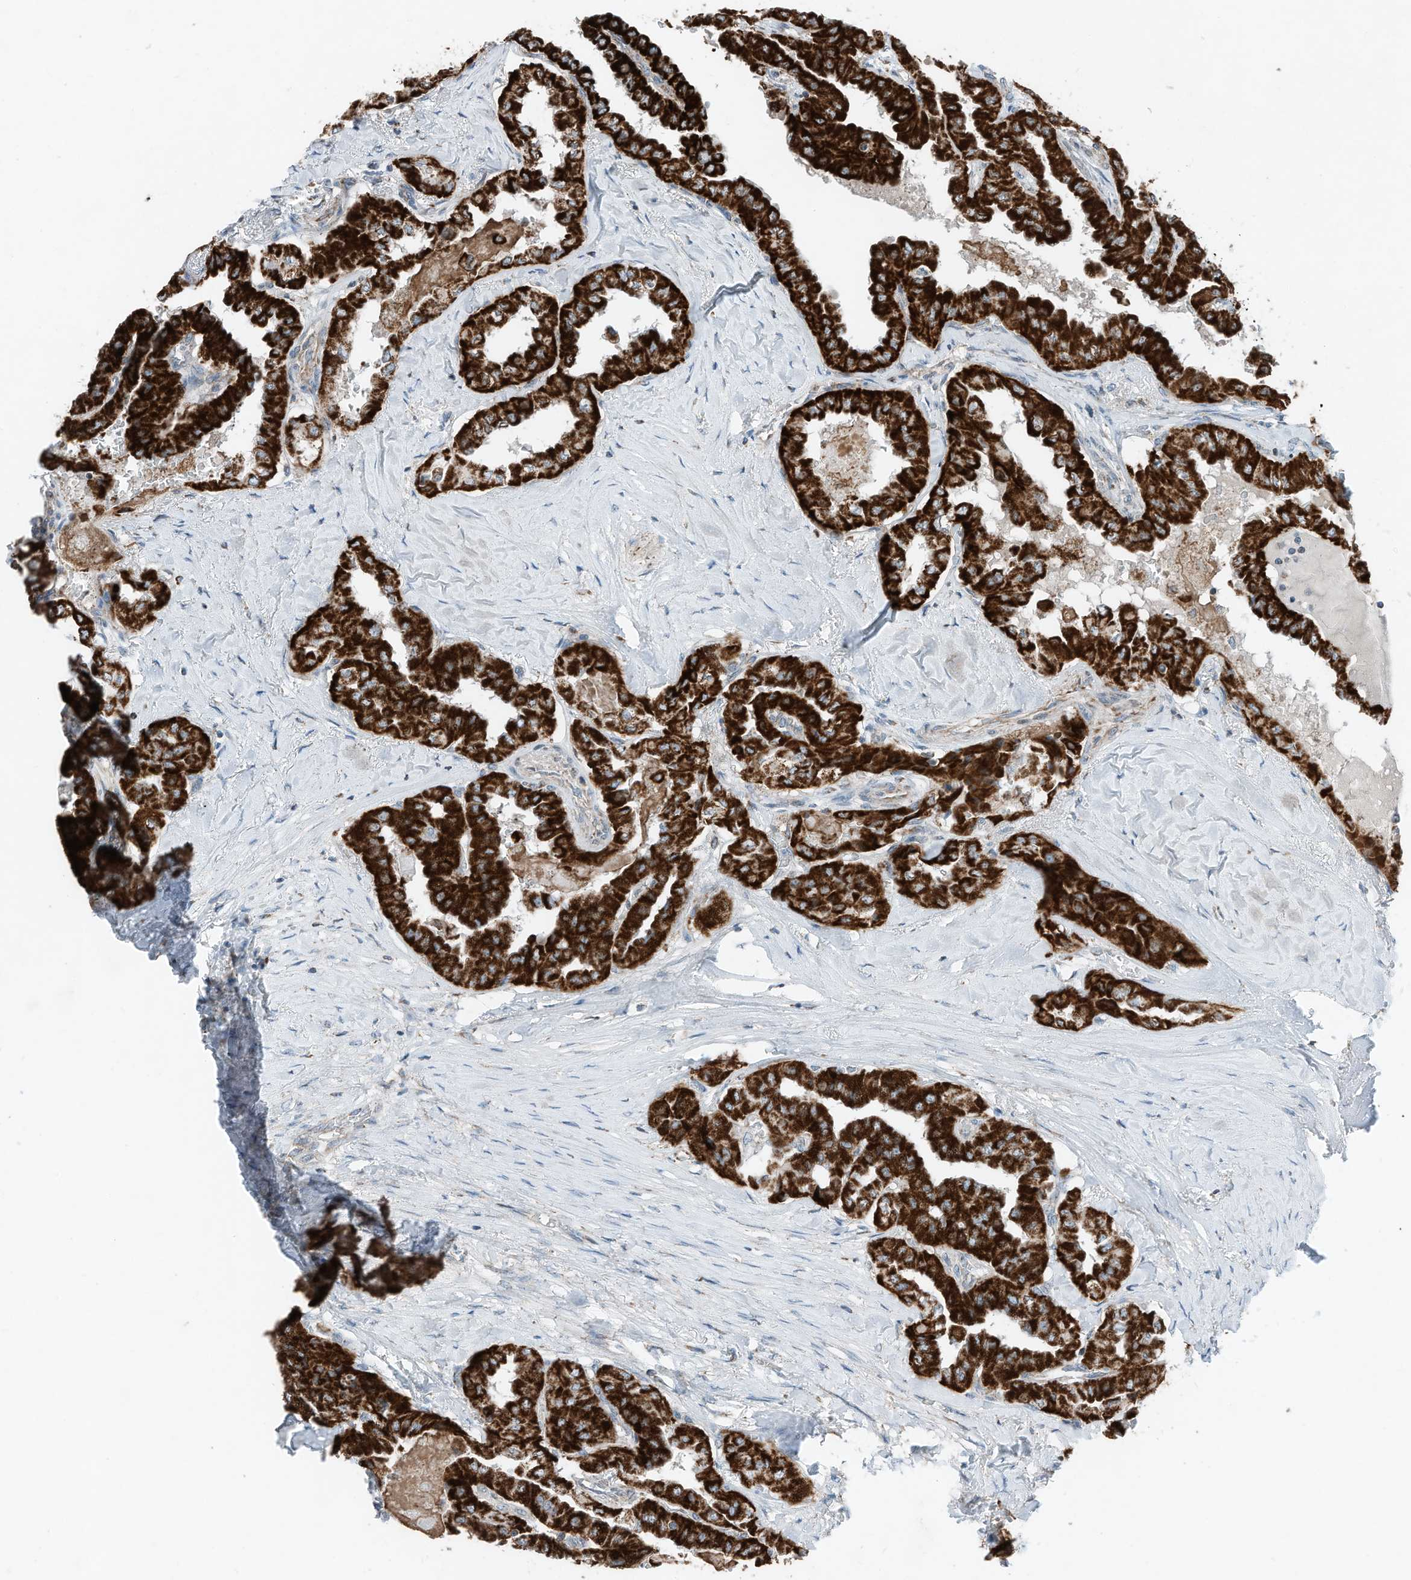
{"staining": {"intensity": "strong", "quantity": ">75%", "location": "cytoplasmic/membranous"}, "tissue": "thyroid cancer", "cell_type": "Tumor cells", "image_type": "cancer", "snomed": [{"axis": "morphology", "description": "Papillary adenocarcinoma, NOS"}, {"axis": "topography", "description": "Thyroid gland"}], "caption": "Approximately >75% of tumor cells in thyroid cancer (papillary adenocarcinoma) reveal strong cytoplasmic/membranous protein positivity as visualized by brown immunohistochemical staining.", "gene": "RMND1", "patient": {"sex": "female", "age": 59}}